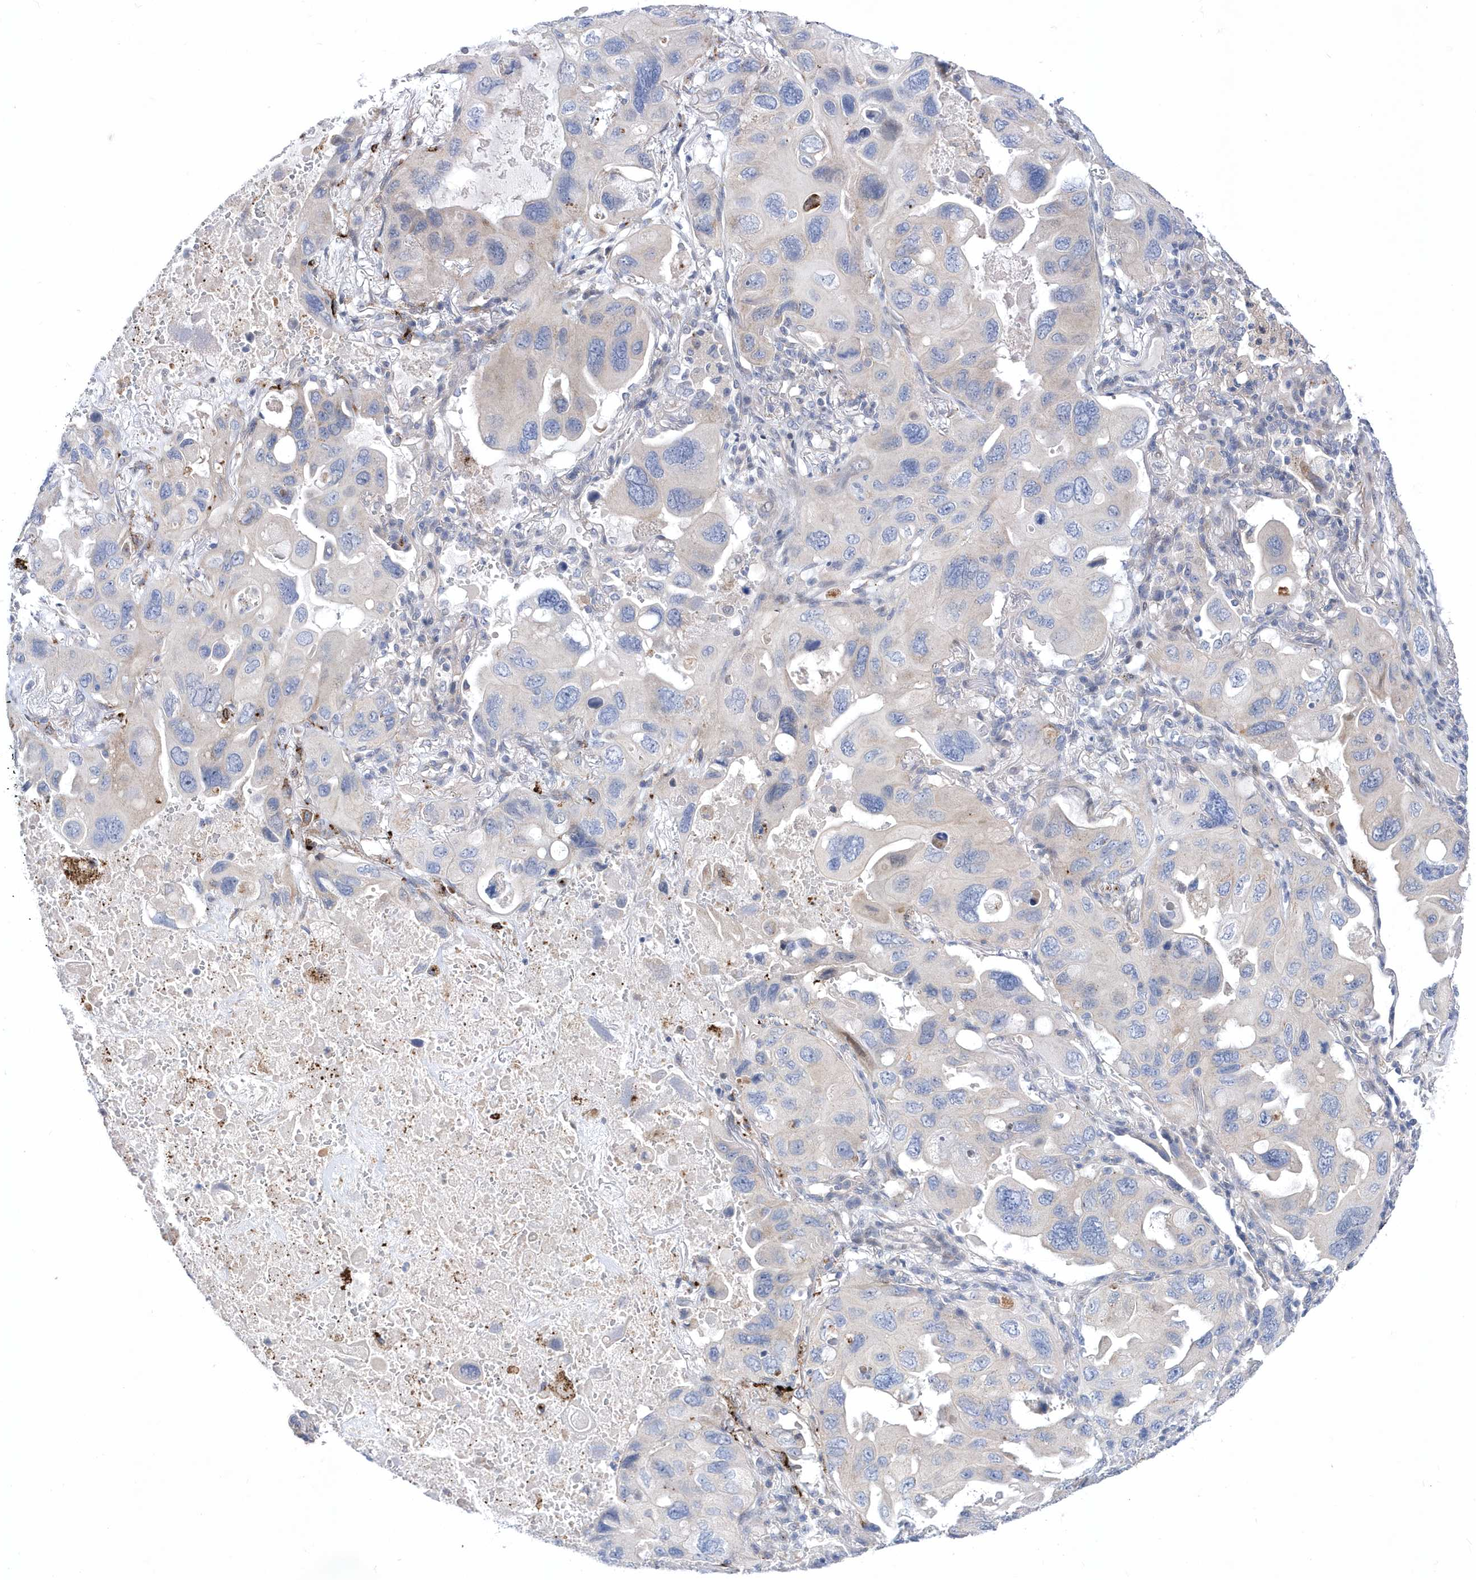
{"staining": {"intensity": "negative", "quantity": "none", "location": "none"}, "tissue": "lung cancer", "cell_type": "Tumor cells", "image_type": "cancer", "snomed": [{"axis": "morphology", "description": "Squamous cell carcinoma, NOS"}, {"axis": "topography", "description": "Lung"}], "caption": "High magnification brightfield microscopy of lung cancer stained with DAB (brown) and counterstained with hematoxylin (blue): tumor cells show no significant expression.", "gene": "LONRF2", "patient": {"sex": "female", "age": 73}}